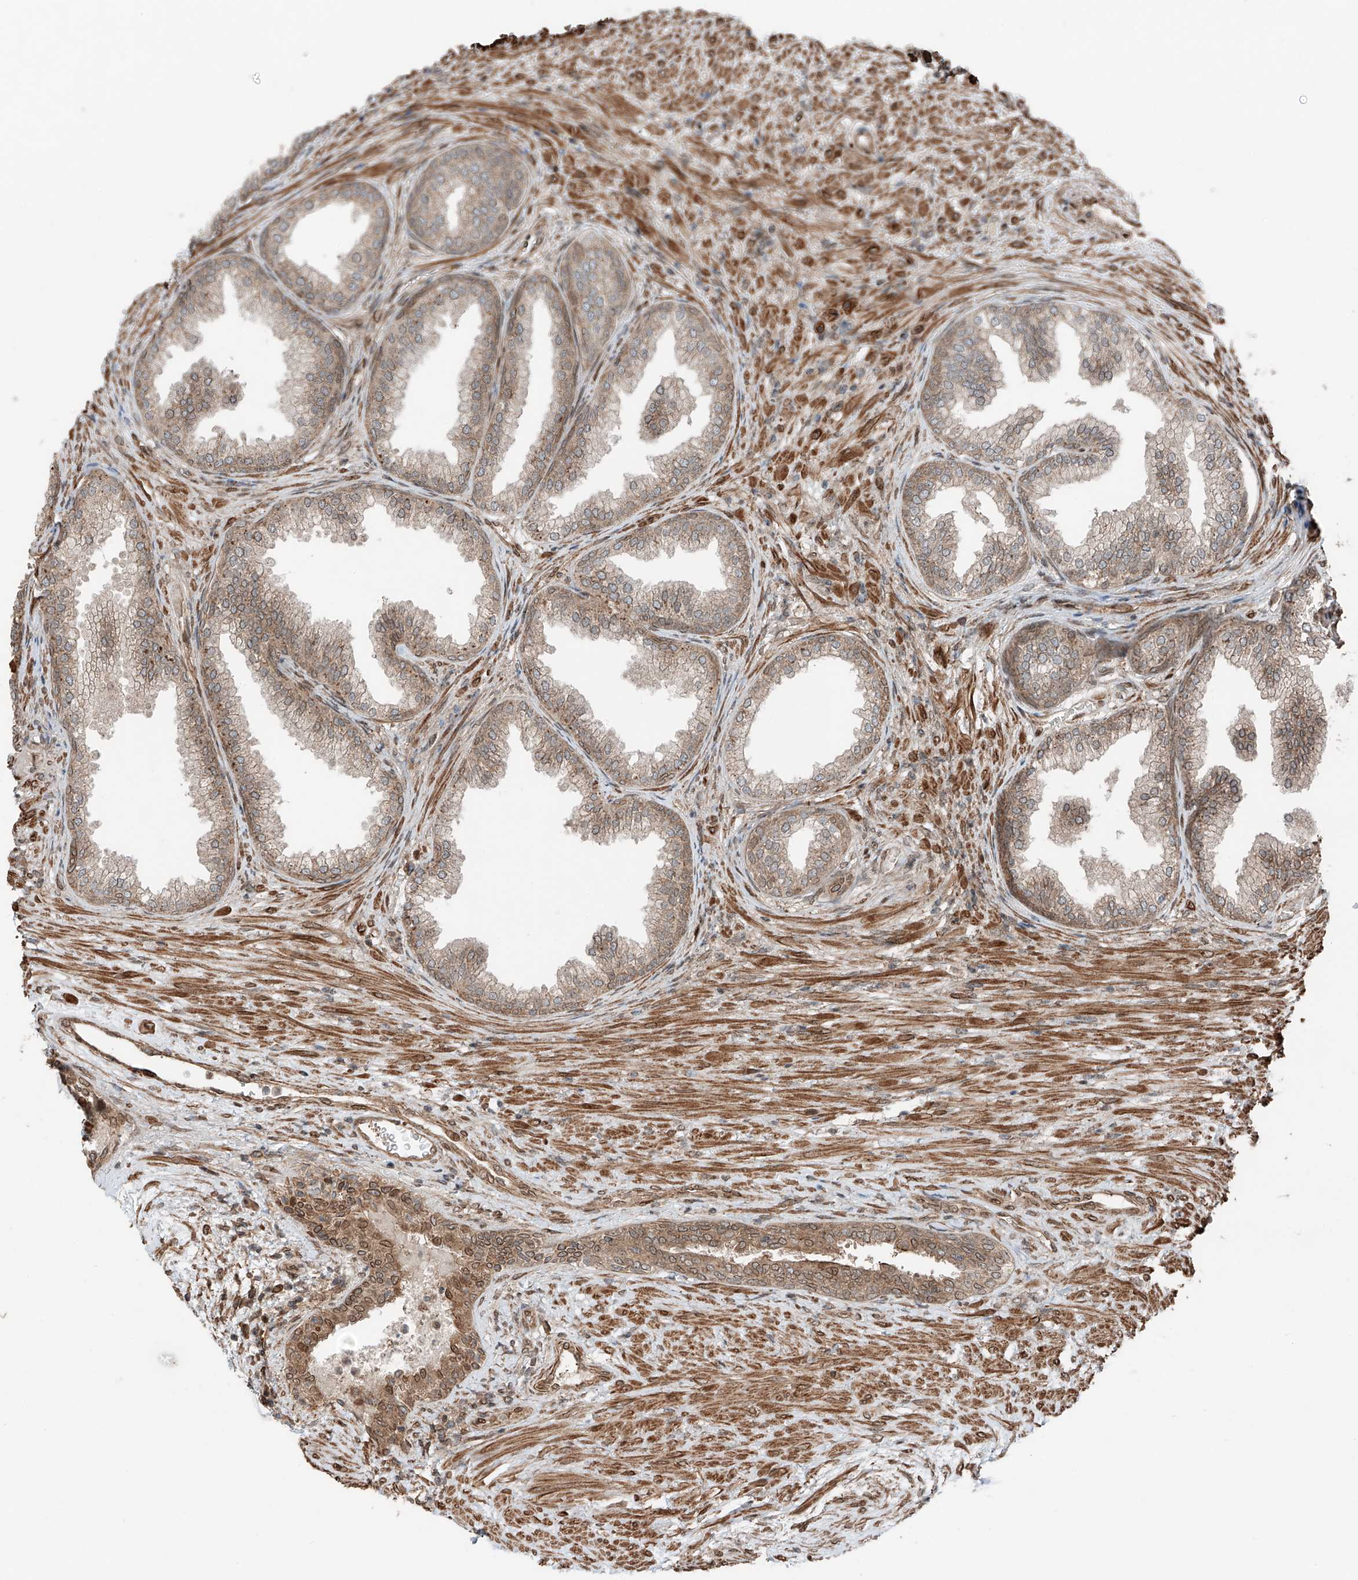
{"staining": {"intensity": "moderate", "quantity": ">75%", "location": "cytoplasmic/membranous"}, "tissue": "prostate", "cell_type": "Glandular cells", "image_type": "normal", "snomed": [{"axis": "morphology", "description": "Normal tissue, NOS"}, {"axis": "topography", "description": "Prostate"}], "caption": "A histopathology image showing moderate cytoplasmic/membranous positivity in approximately >75% of glandular cells in unremarkable prostate, as visualized by brown immunohistochemical staining.", "gene": "CEP162", "patient": {"sex": "male", "age": 76}}